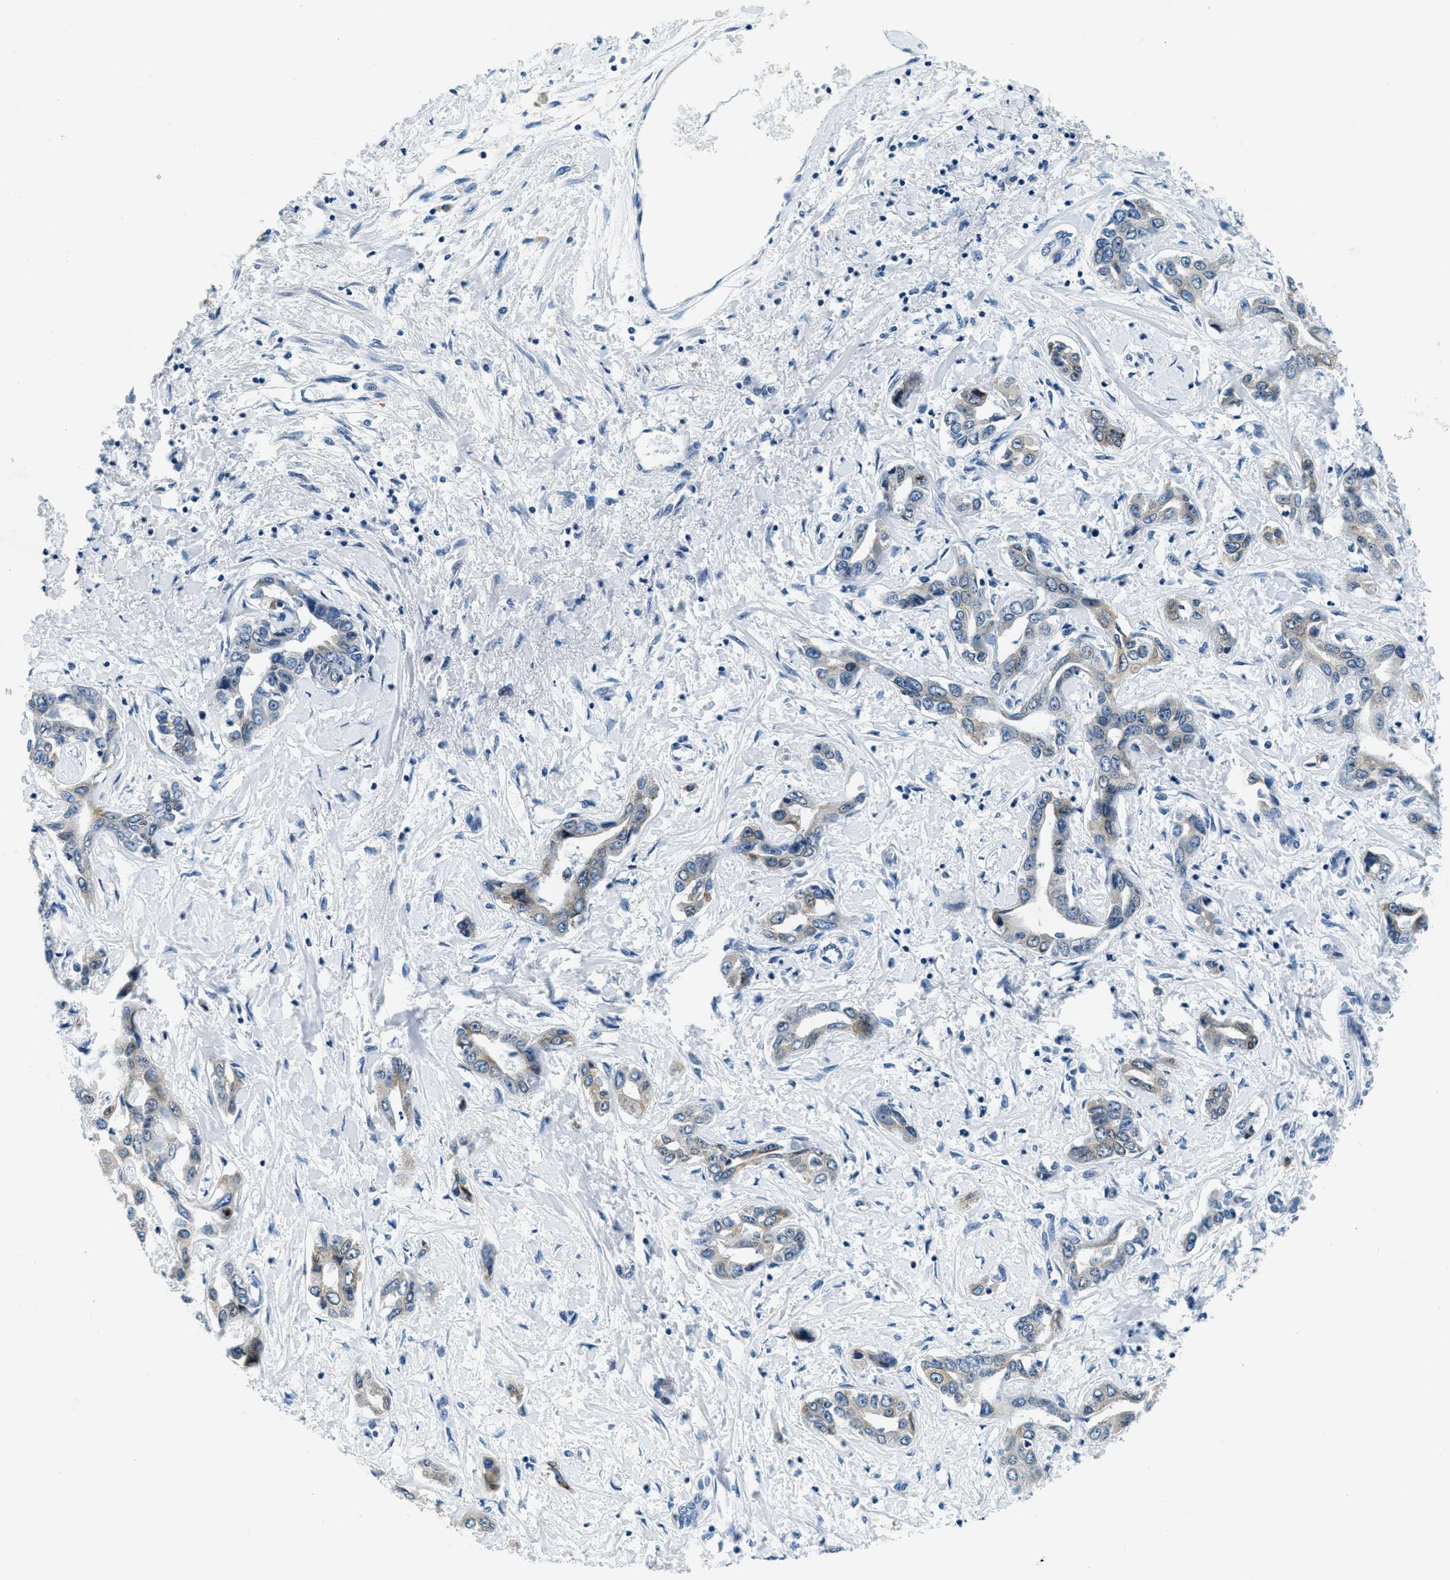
{"staining": {"intensity": "weak", "quantity": "25%-75%", "location": "cytoplasmic/membranous"}, "tissue": "liver cancer", "cell_type": "Tumor cells", "image_type": "cancer", "snomed": [{"axis": "morphology", "description": "Cholangiocarcinoma"}, {"axis": "topography", "description": "Liver"}], "caption": "High-power microscopy captured an immunohistochemistry image of liver cancer, revealing weak cytoplasmic/membranous staining in about 25%-75% of tumor cells.", "gene": "UBAC2", "patient": {"sex": "male", "age": 59}}